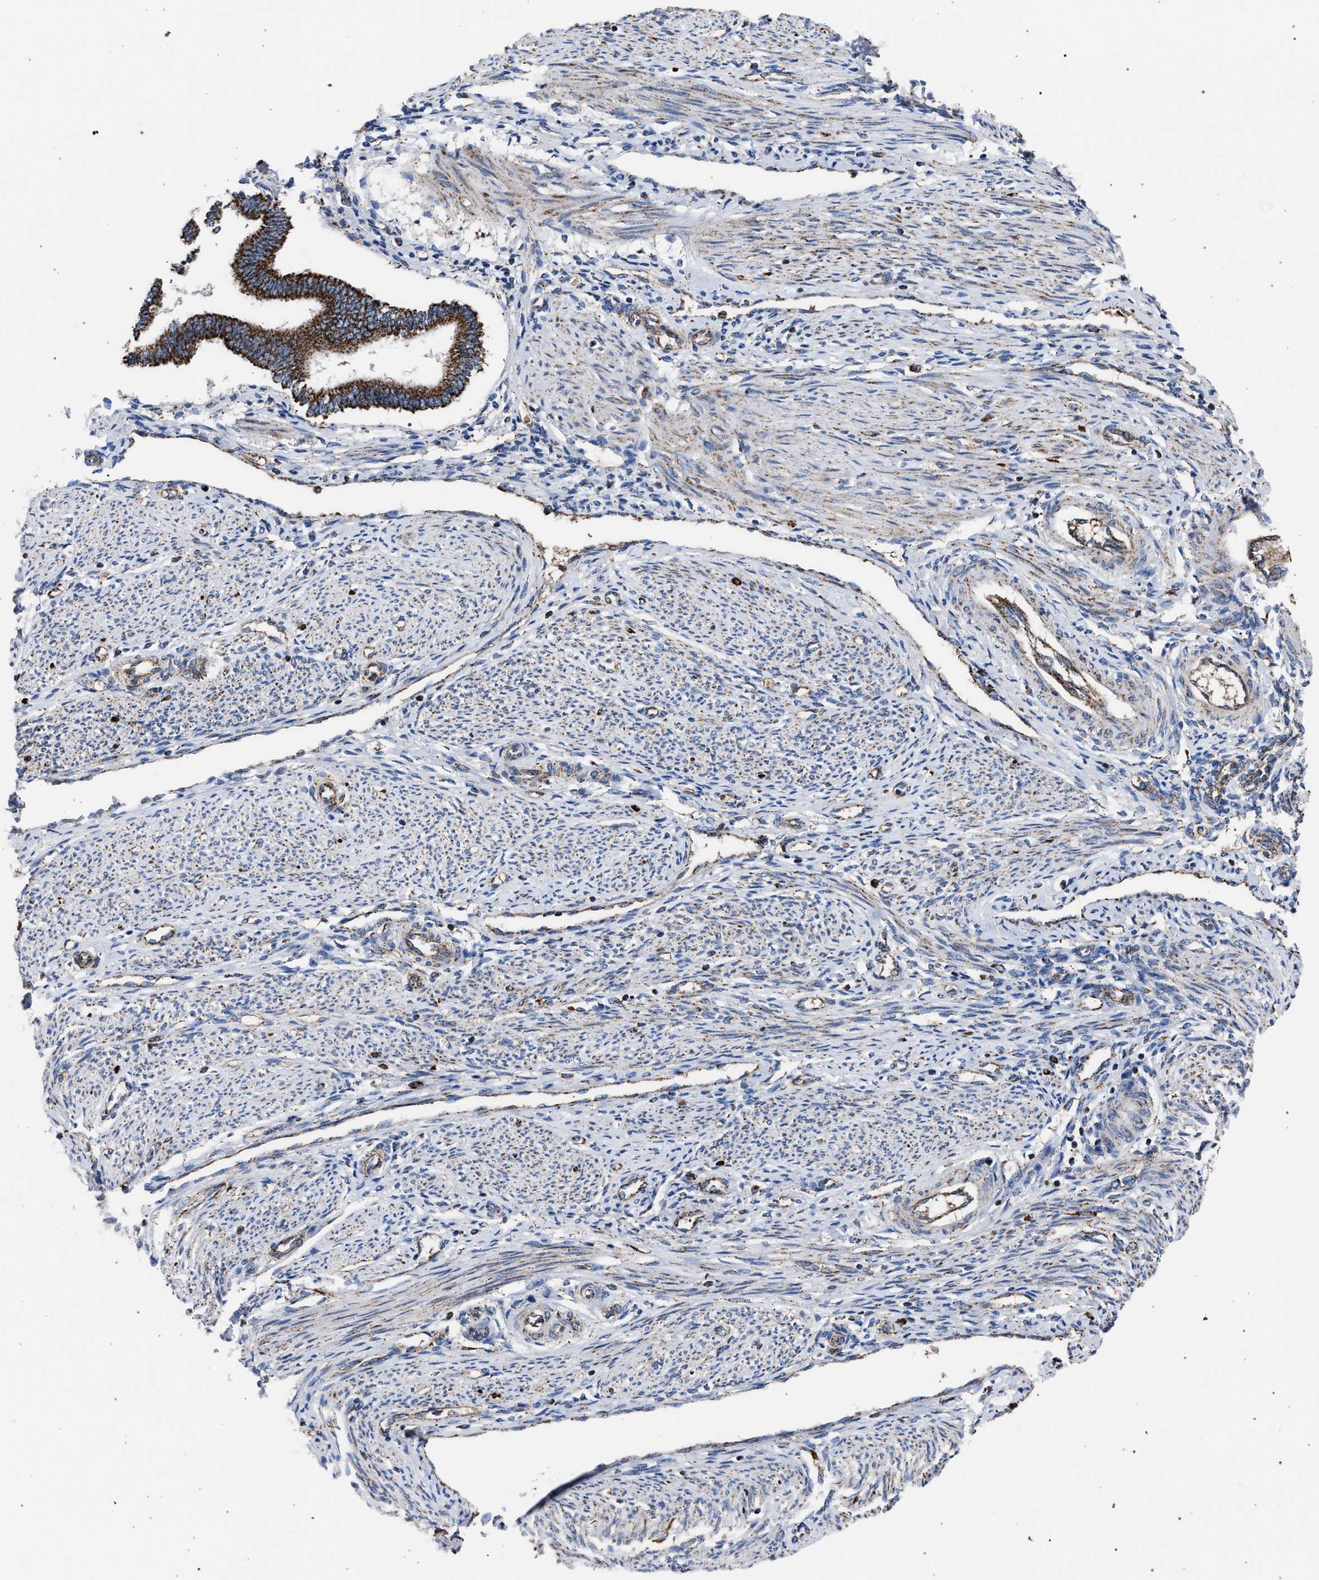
{"staining": {"intensity": "moderate", "quantity": "<25%", "location": "cytoplasmic/membranous"}, "tissue": "endometrium", "cell_type": "Cells in endometrial stroma", "image_type": "normal", "snomed": [{"axis": "morphology", "description": "Normal tissue, NOS"}, {"axis": "topography", "description": "Endometrium"}], "caption": "A brown stain highlights moderate cytoplasmic/membranous expression of a protein in cells in endometrial stroma of unremarkable endometrium.", "gene": "VPS13A", "patient": {"sex": "female", "age": 42}}